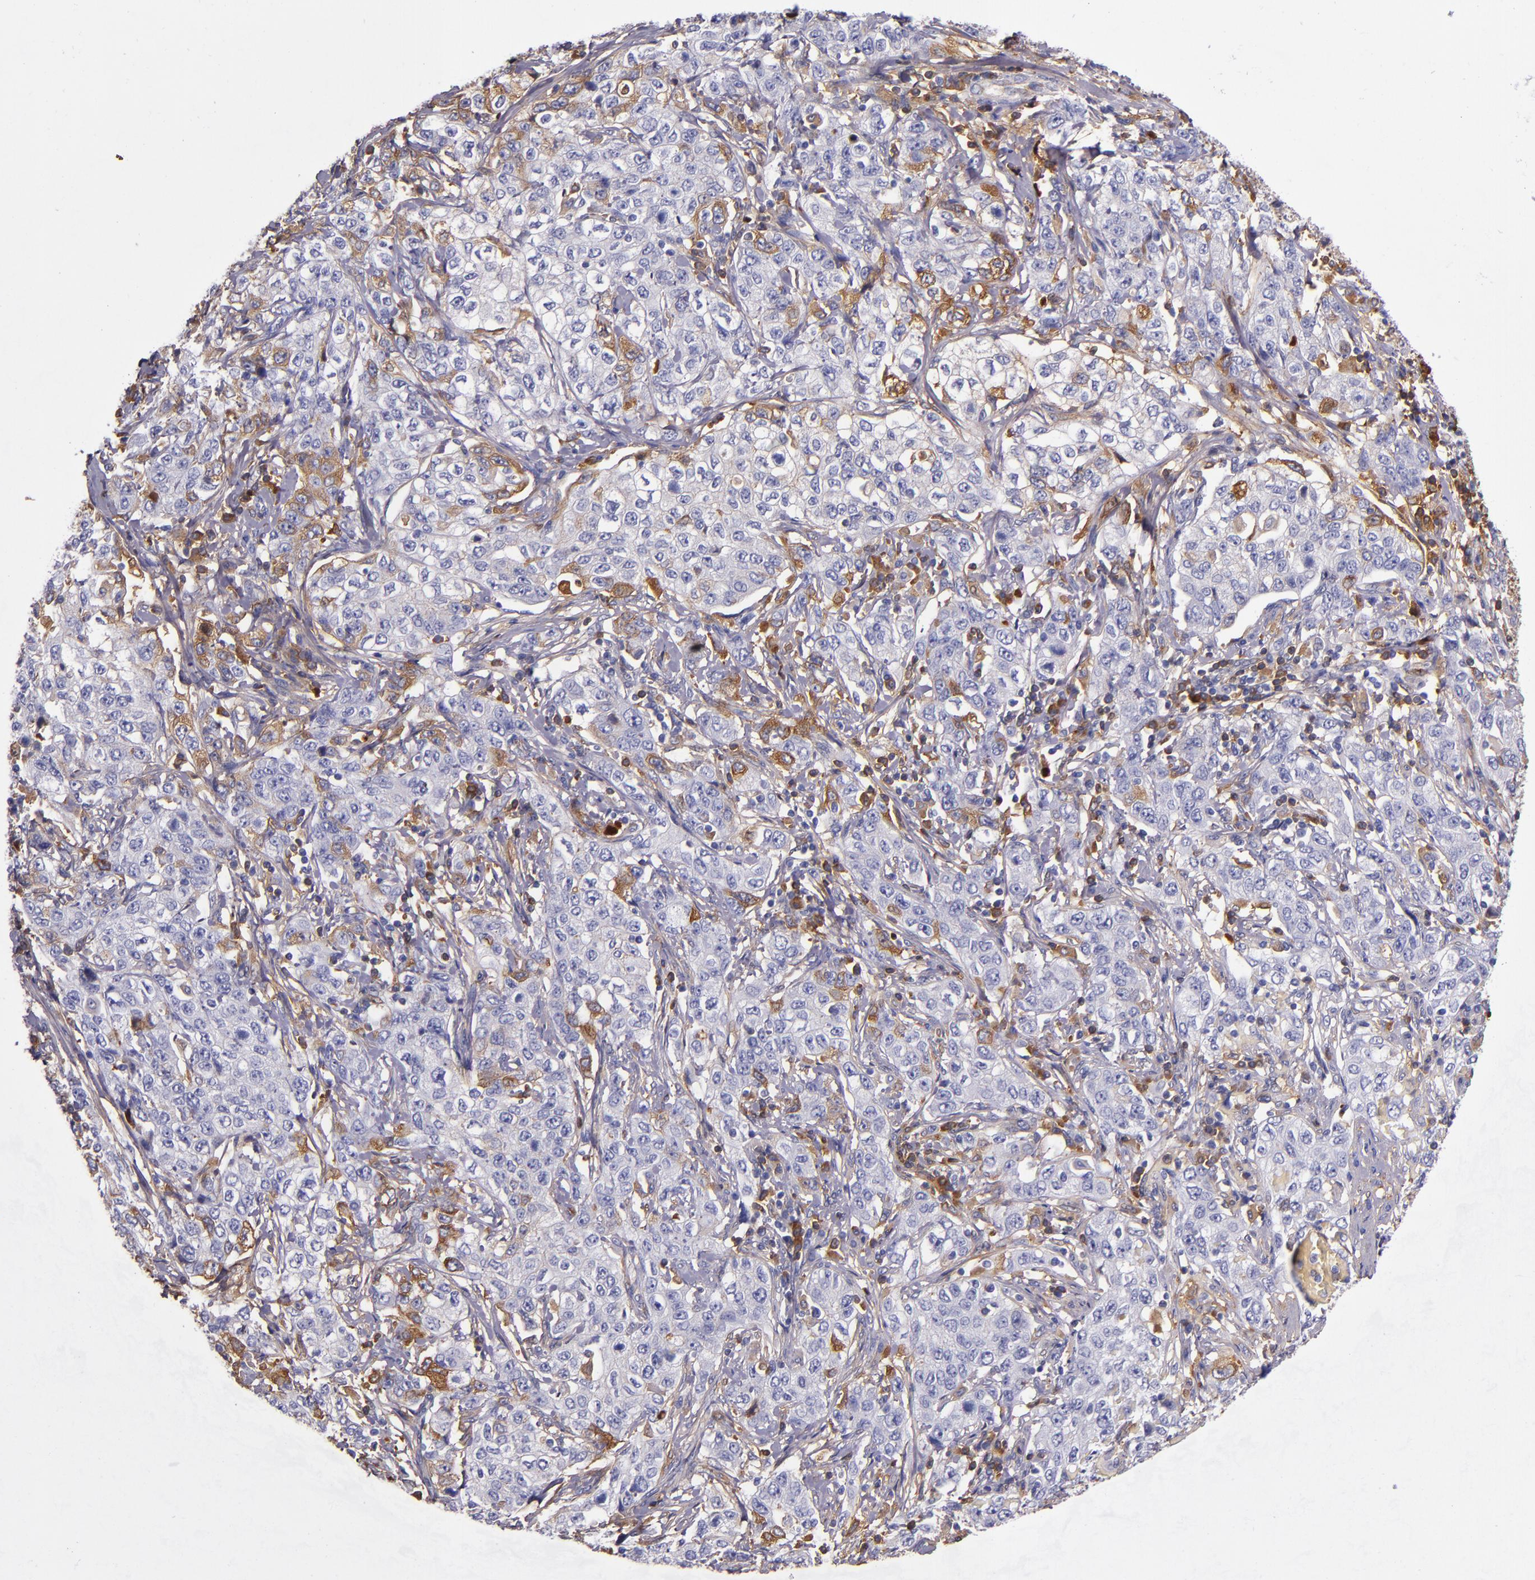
{"staining": {"intensity": "weak", "quantity": "<25%", "location": "cytoplasmic/membranous"}, "tissue": "stomach cancer", "cell_type": "Tumor cells", "image_type": "cancer", "snomed": [{"axis": "morphology", "description": "Adenocarcinoma, NOS"}, {"axis": "topography", "description": "Stomach"}], "caption": "Tumor cells are negative for brown protein staining in adenocarcinoma (stomach).", "gene": "CLEC3B", "patient": {"sex": "male", "age": 48}}